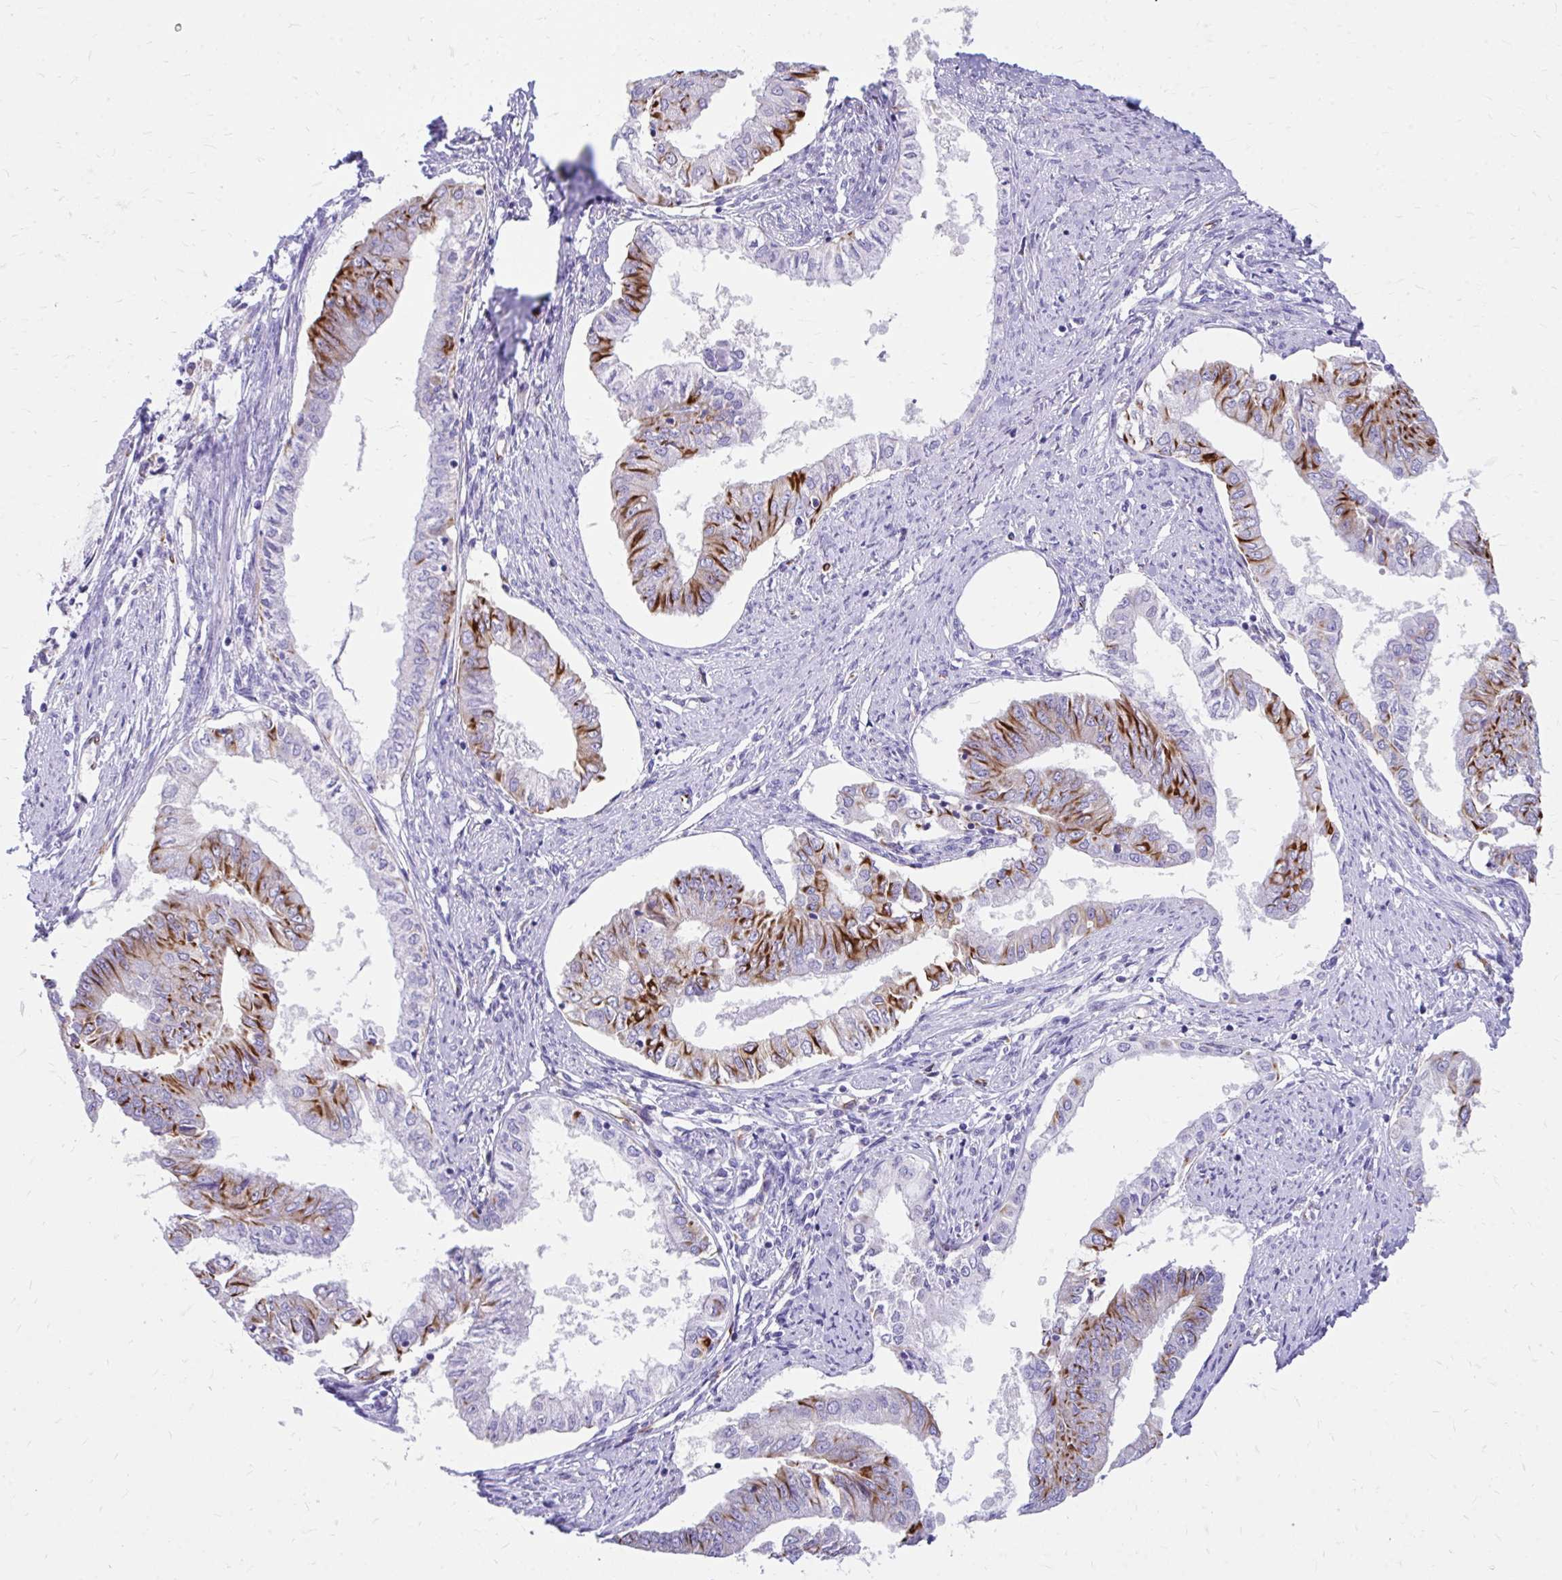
{"staining": {"intensity": "strong", "quantity": "25%-75%", "location": "cytoplasmic/membranous"}, "tissue": "endometrial cancer", "cell_type": "Tumor cells", "image_type": "cancer", "snomed": [{"axis": "morphology", "description": "Adenocarcinoma, NOS"}, {"axis": "topography", "description": "Endometrium"}], "caption": "This is a histology image of immunohistochemistry (IHC) staining of endometrial adenocarcinoma, which shows strong staining in the cytoplasmic/membranous of tumor cells.", "gene": "ZNF699", "patient": {"sex": "female", "age": 76}}